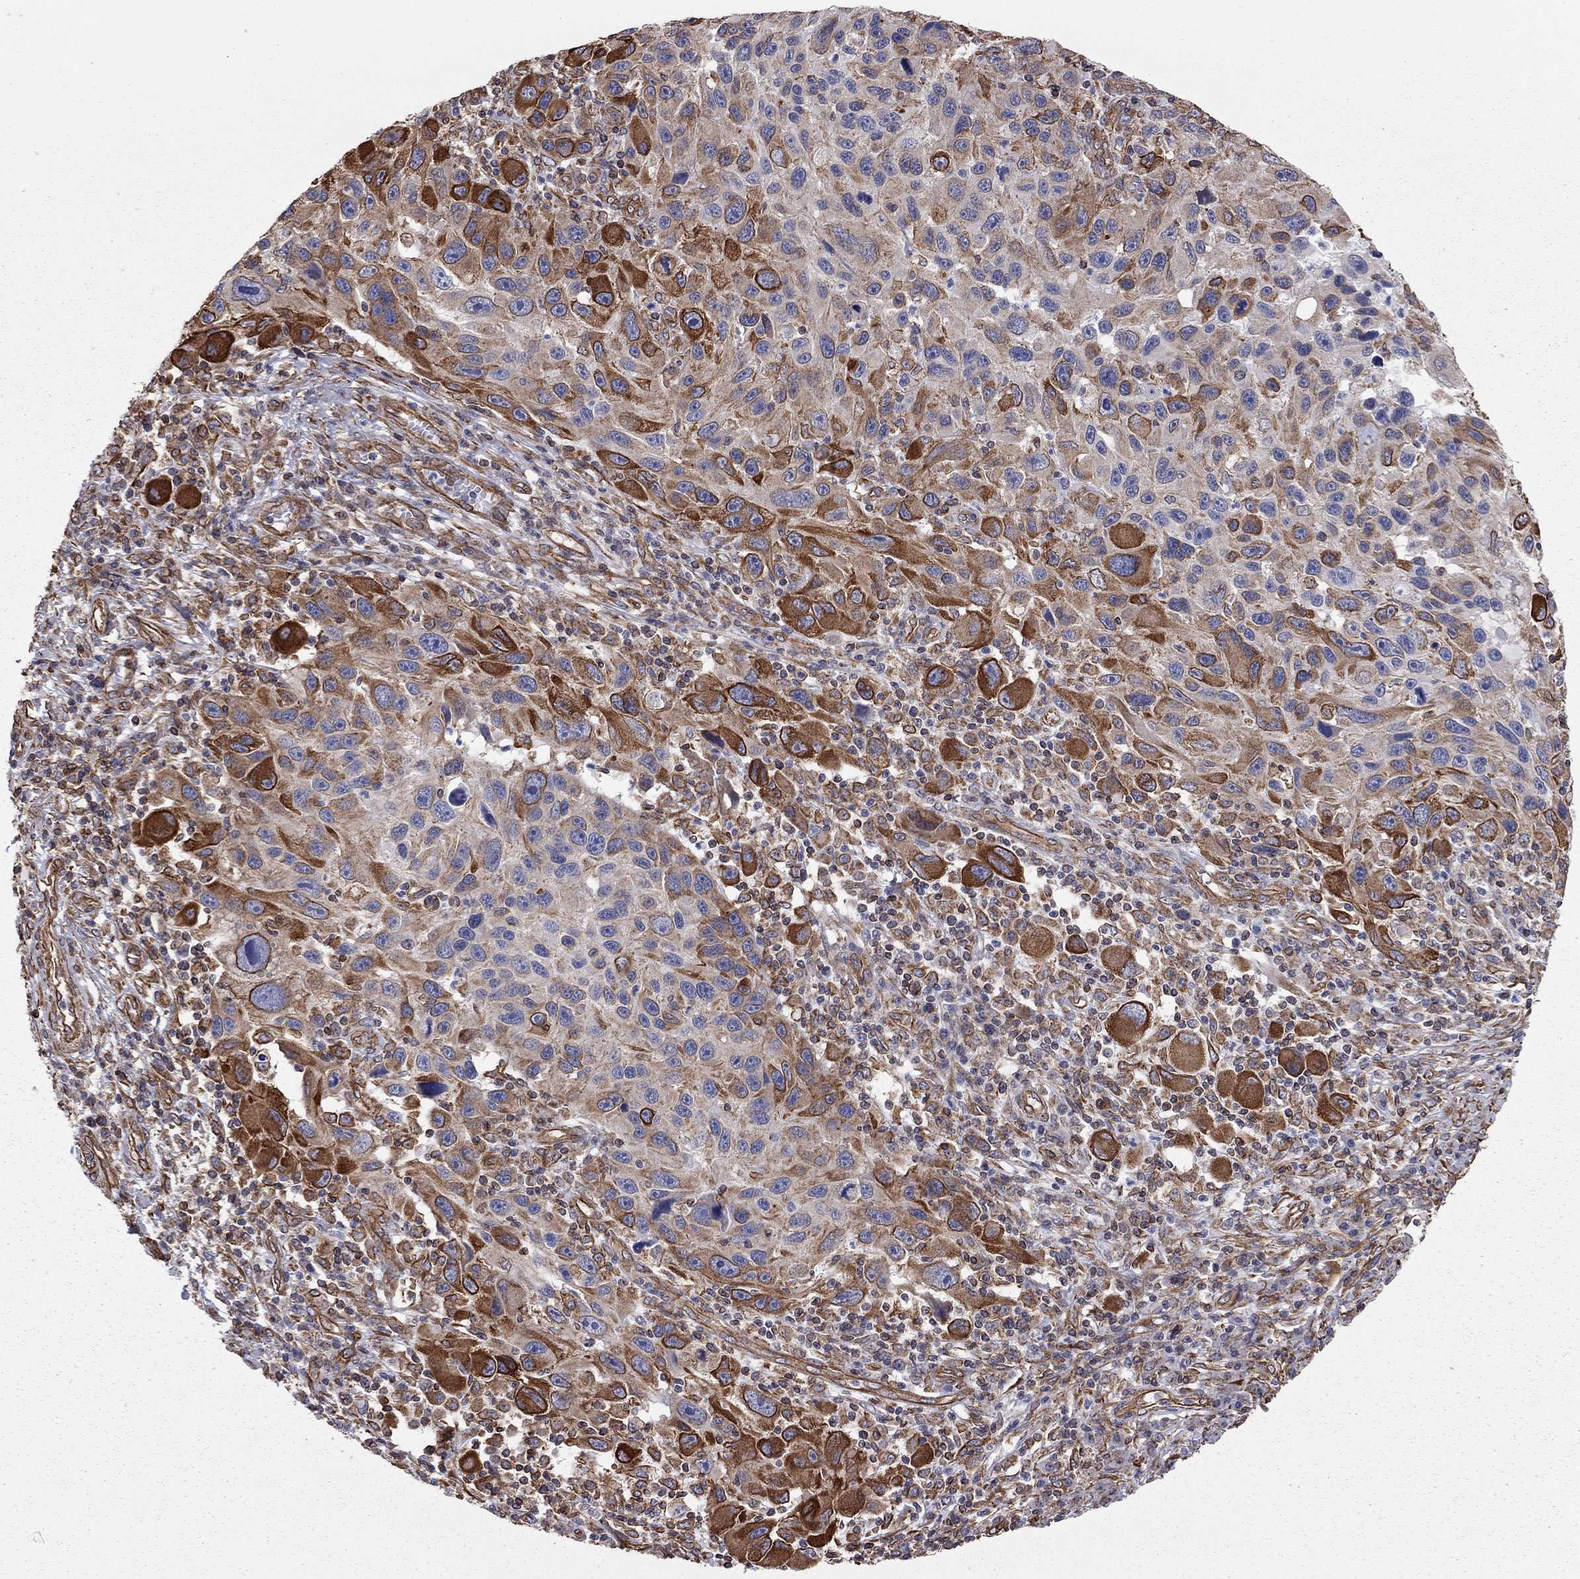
{"staining": {"intensity": "strong", "quantity": "25%-75%", "location": "cytoplasmic/membranous"}, "tissue": "melanoma", "cell_type": "Tumor cells", "image_type": "cancer", "snomed": [{"axis": "morphology", "description": "Malignant melanoma, NOS"}, {"axis": "topography", "description": "Skin"}], "caption": "Human melanoma stained for a protein (brown) exhibits strong cytoplasmic/membranous positive staining in approximately 25%-75% of tumor cells.", "gene": "BICDL2", "patient": {"sex": "male", "age": 53}}